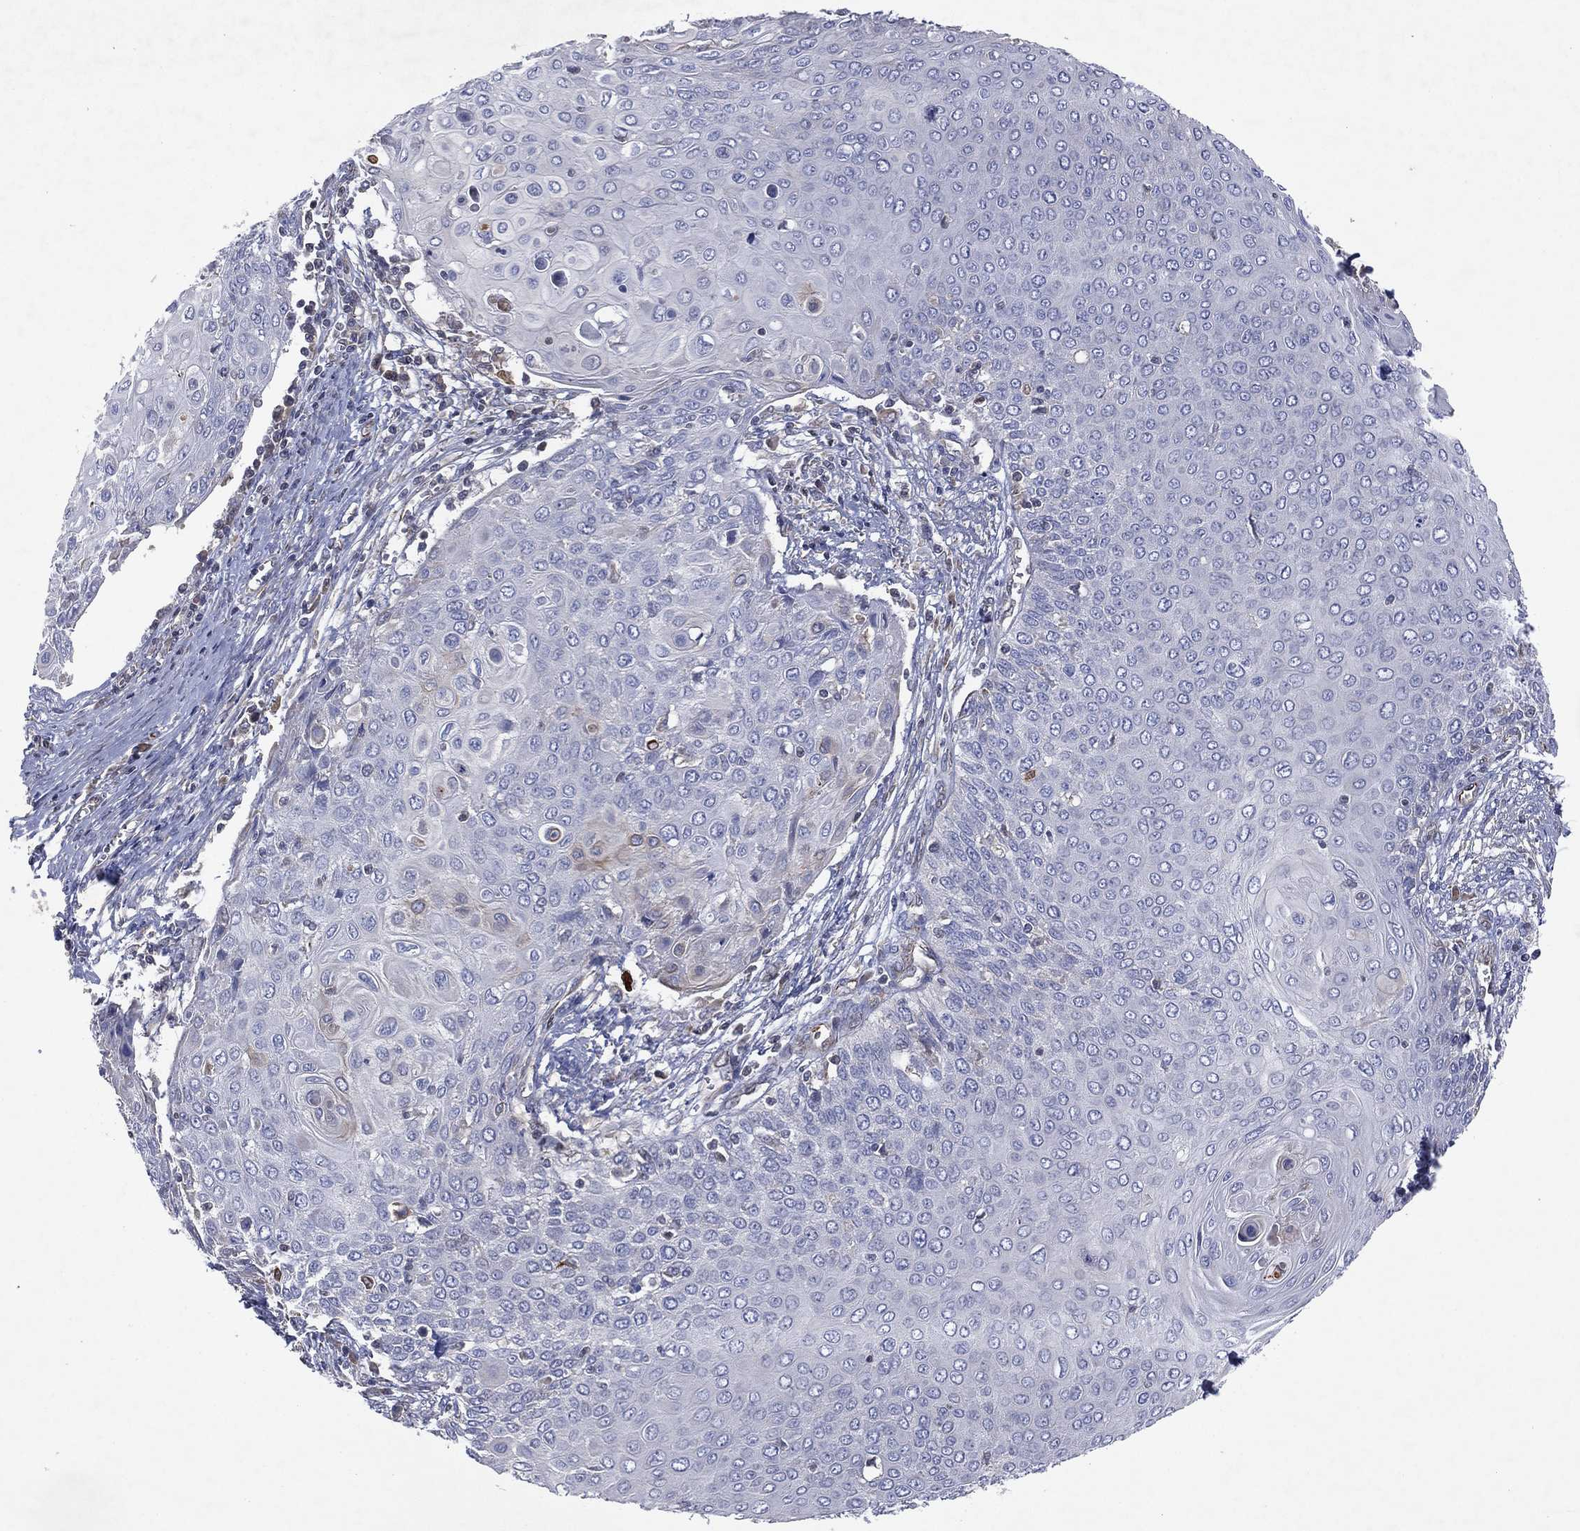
{"staining": {"intensity": "negative", "quantity": "none", "location": "none"}, "tissue": "cervical cancer", "cell_type": "Tumor cells", "image_type": "cancer", "snomed": [{"axis": "morphology", "description": "Squamous cell carcinoma, NOS"}, {"axis": "topography", "description": "Cervix"}], "caption": "DAB (3,3'-diaminobenzidine) immunohistochemical staining of cervical cancer (squamous cell carcinoma) exhibits no significant positivity in tumor cells.", "gene": "FLI1", "patient": {"sex": "female", "age": 39}}